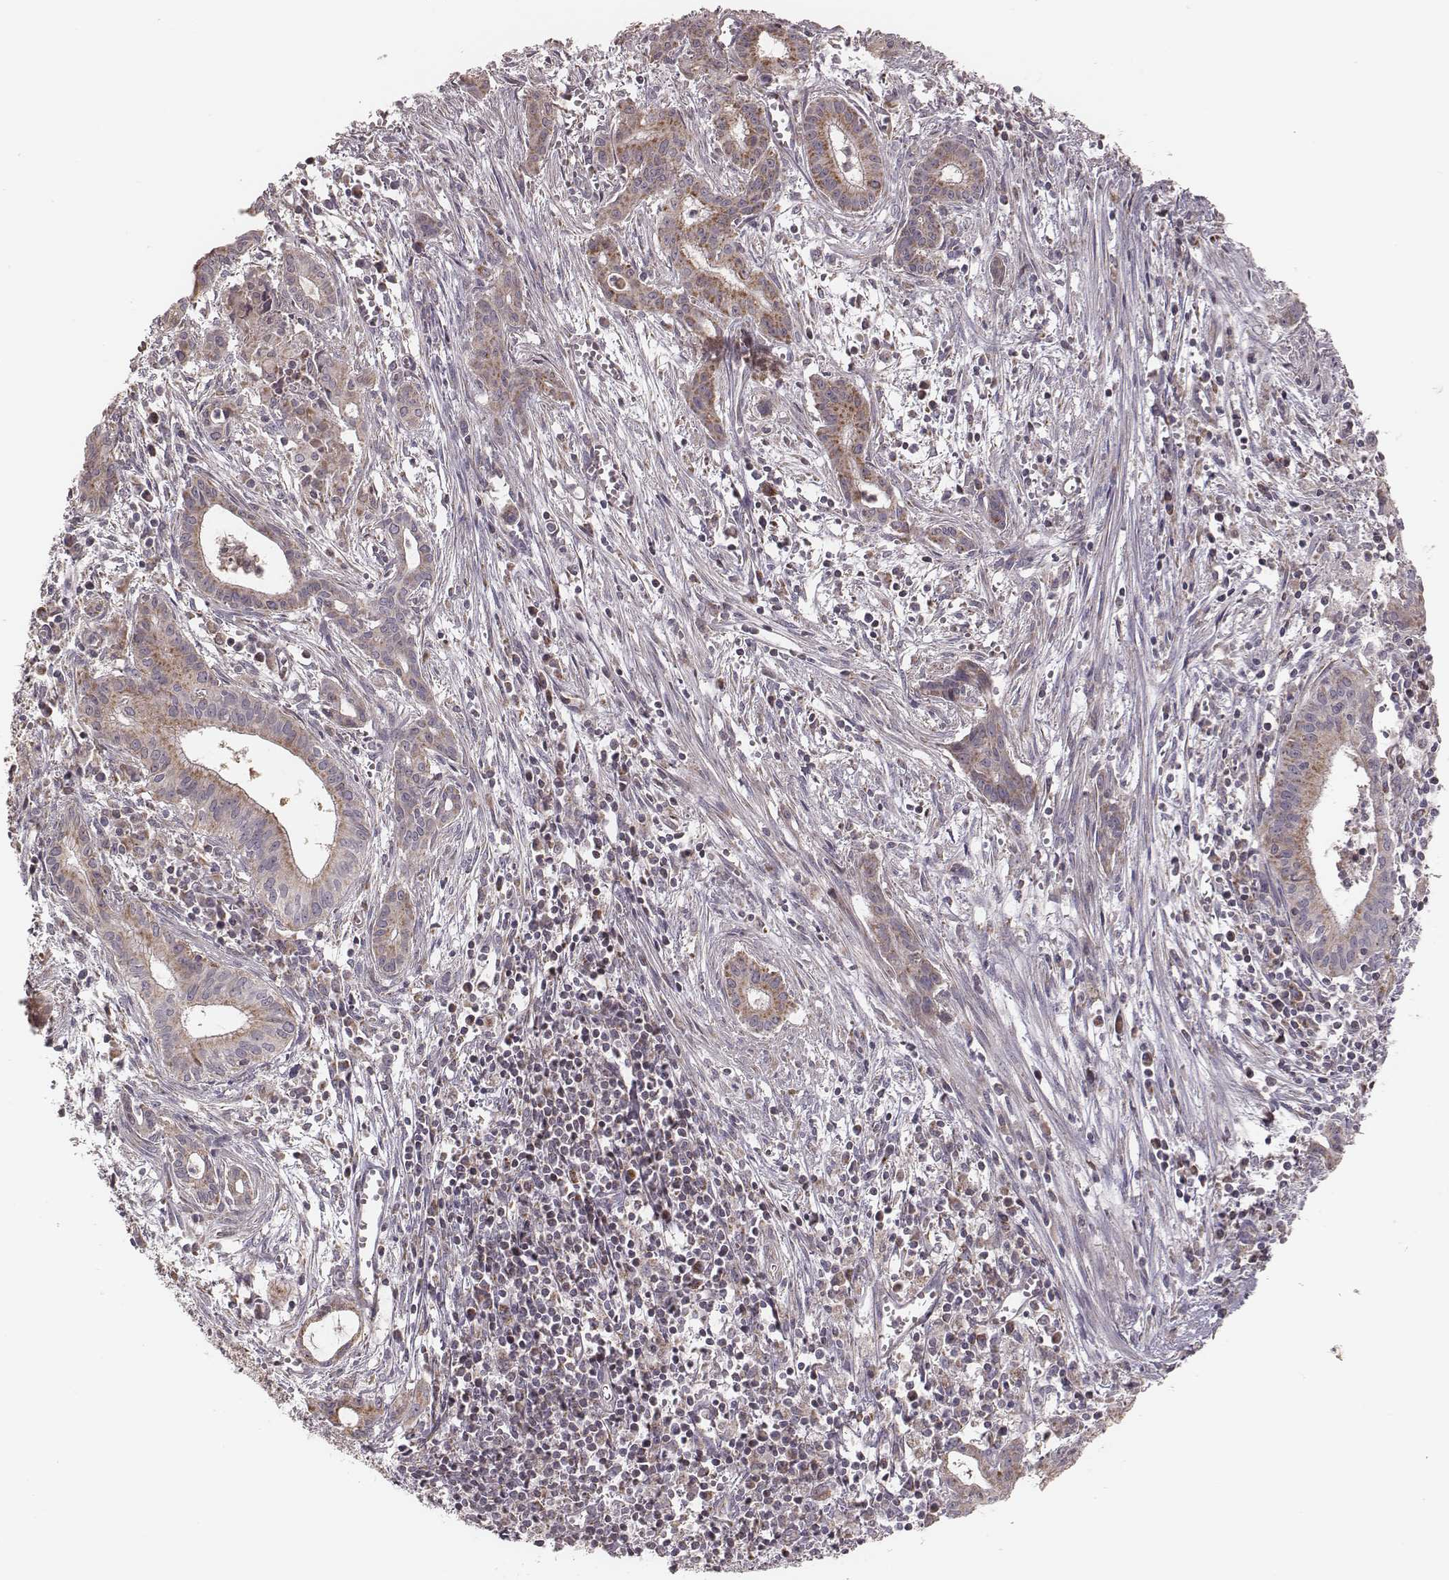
{"staining": {"intensity": "moderate", "quantity": "25%-75%", "location": "cytoplasmic/membranous"}, "tissue": "pancreatic cancer", "cell_type": "Tumor cells", "image_type": "cancer", "snomed": [{"axis": "morphology", "description": "Adenocarcinoma, NOS"}, {"axis": "topography", "description": "Pancreas"}], "caption": "Tumor cells exhibit medium levels of moderate cytoplasmic/membranous expression in approximately 25%-75% of cells in human pancreatic adenocarcinoma. (DAB (3,3'-diaminobenzidine) IHC with brightfield microscopy, high magnification).", "gene": "MRPS27", "patient": {"sex": "male", "age": 48}}